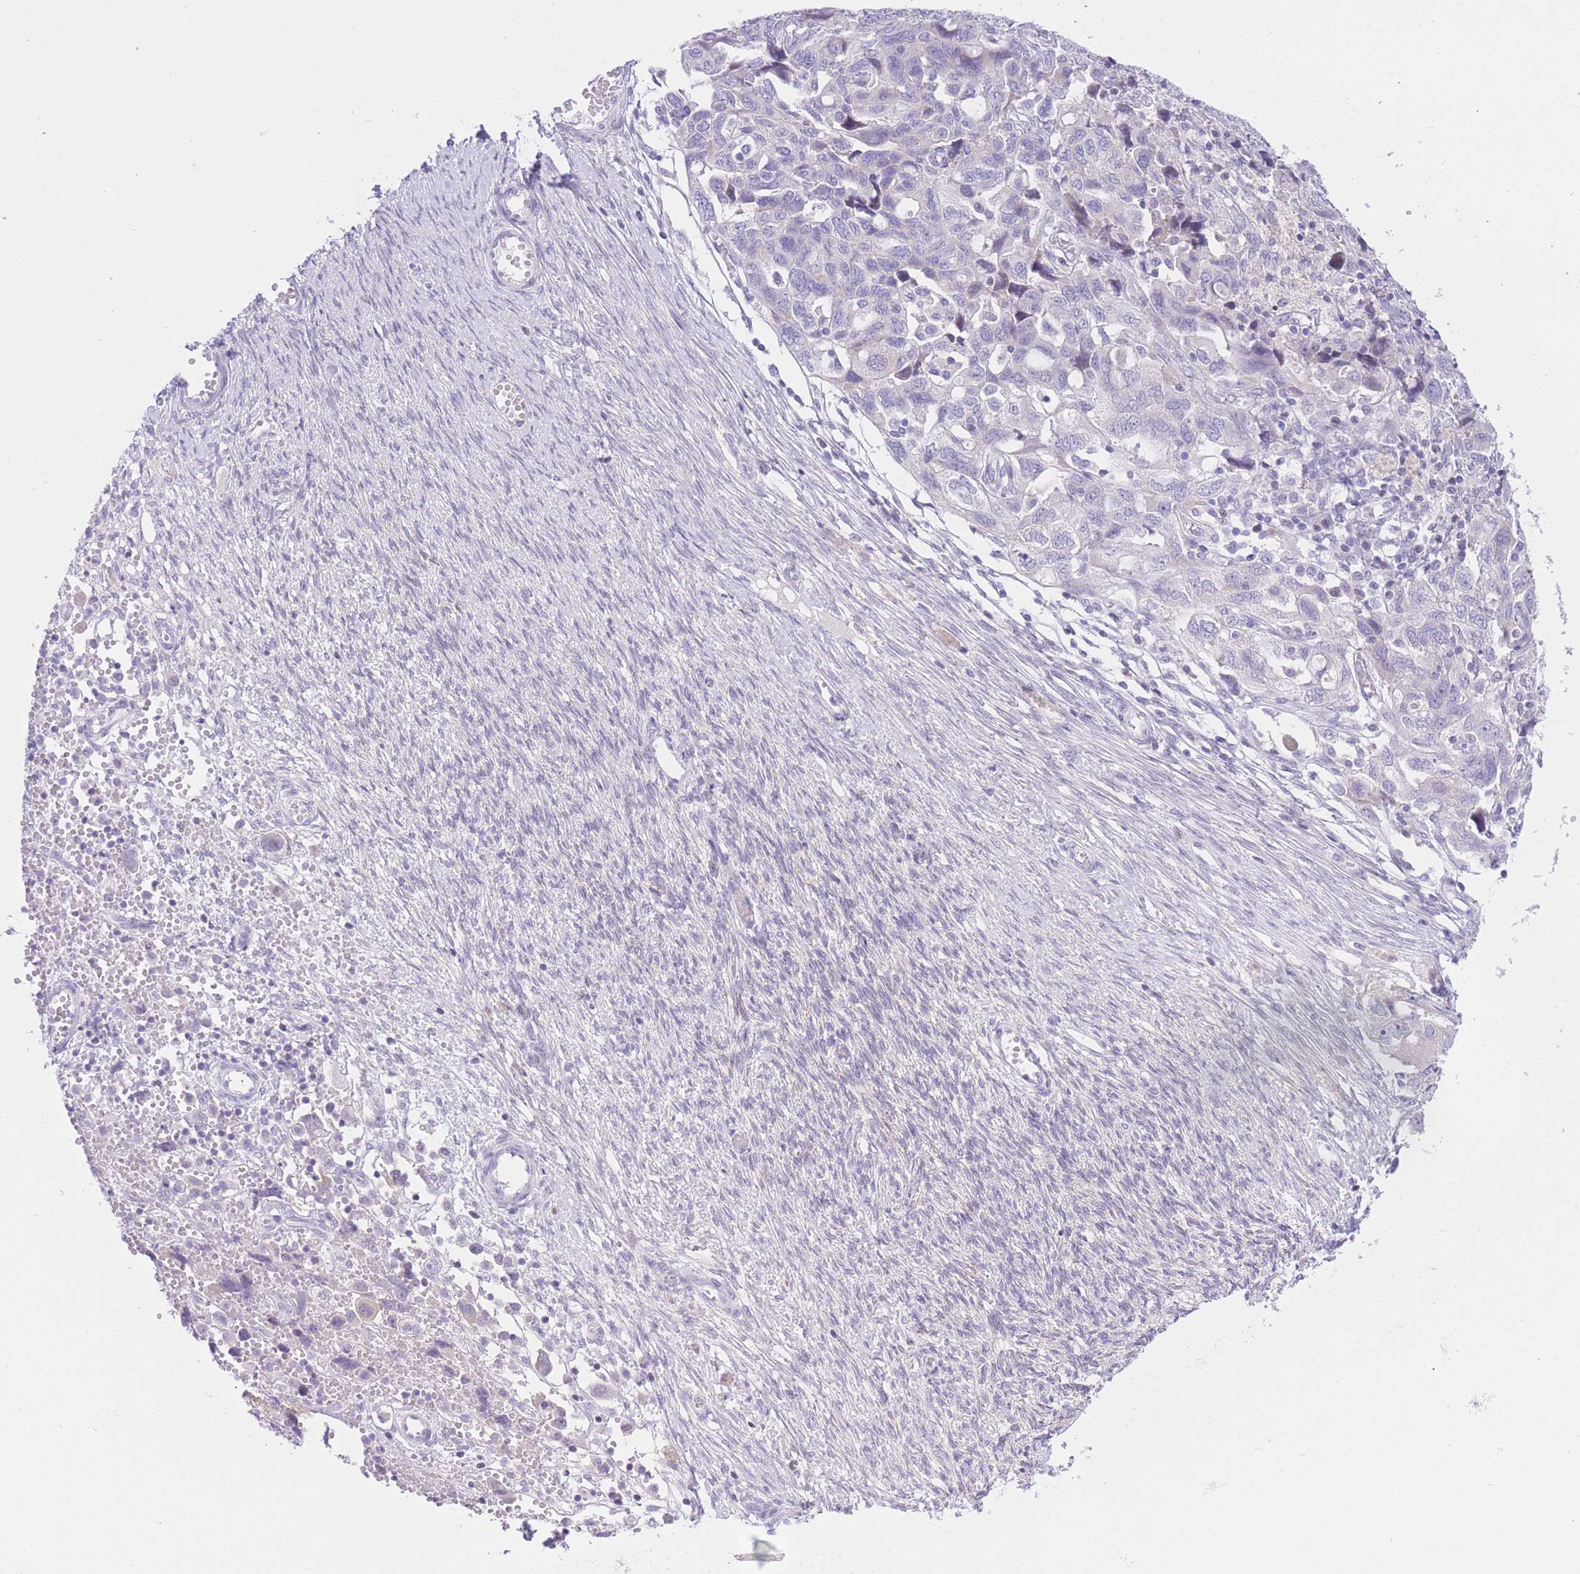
{"staining": {"intensity": "negative", "quantity": "none", "location": "none"}, "tissue": "ovarian cancer", "cell_type": "Tumor cells", "image_type": "cancer", "snomed": [{"axis": "morphology", "description": "Carcinoma, NOS"}, {"axis": "morphology", "description": "Cystadenocarcinoma, serous, NOS"}, {"axis": "topography", "description": "Ovary"}], "caption": "There is no significant expression in tumor cells of ovarian cancer.", "gene": "RPL39L", "patient": {"sex": "female", "age": 69}}